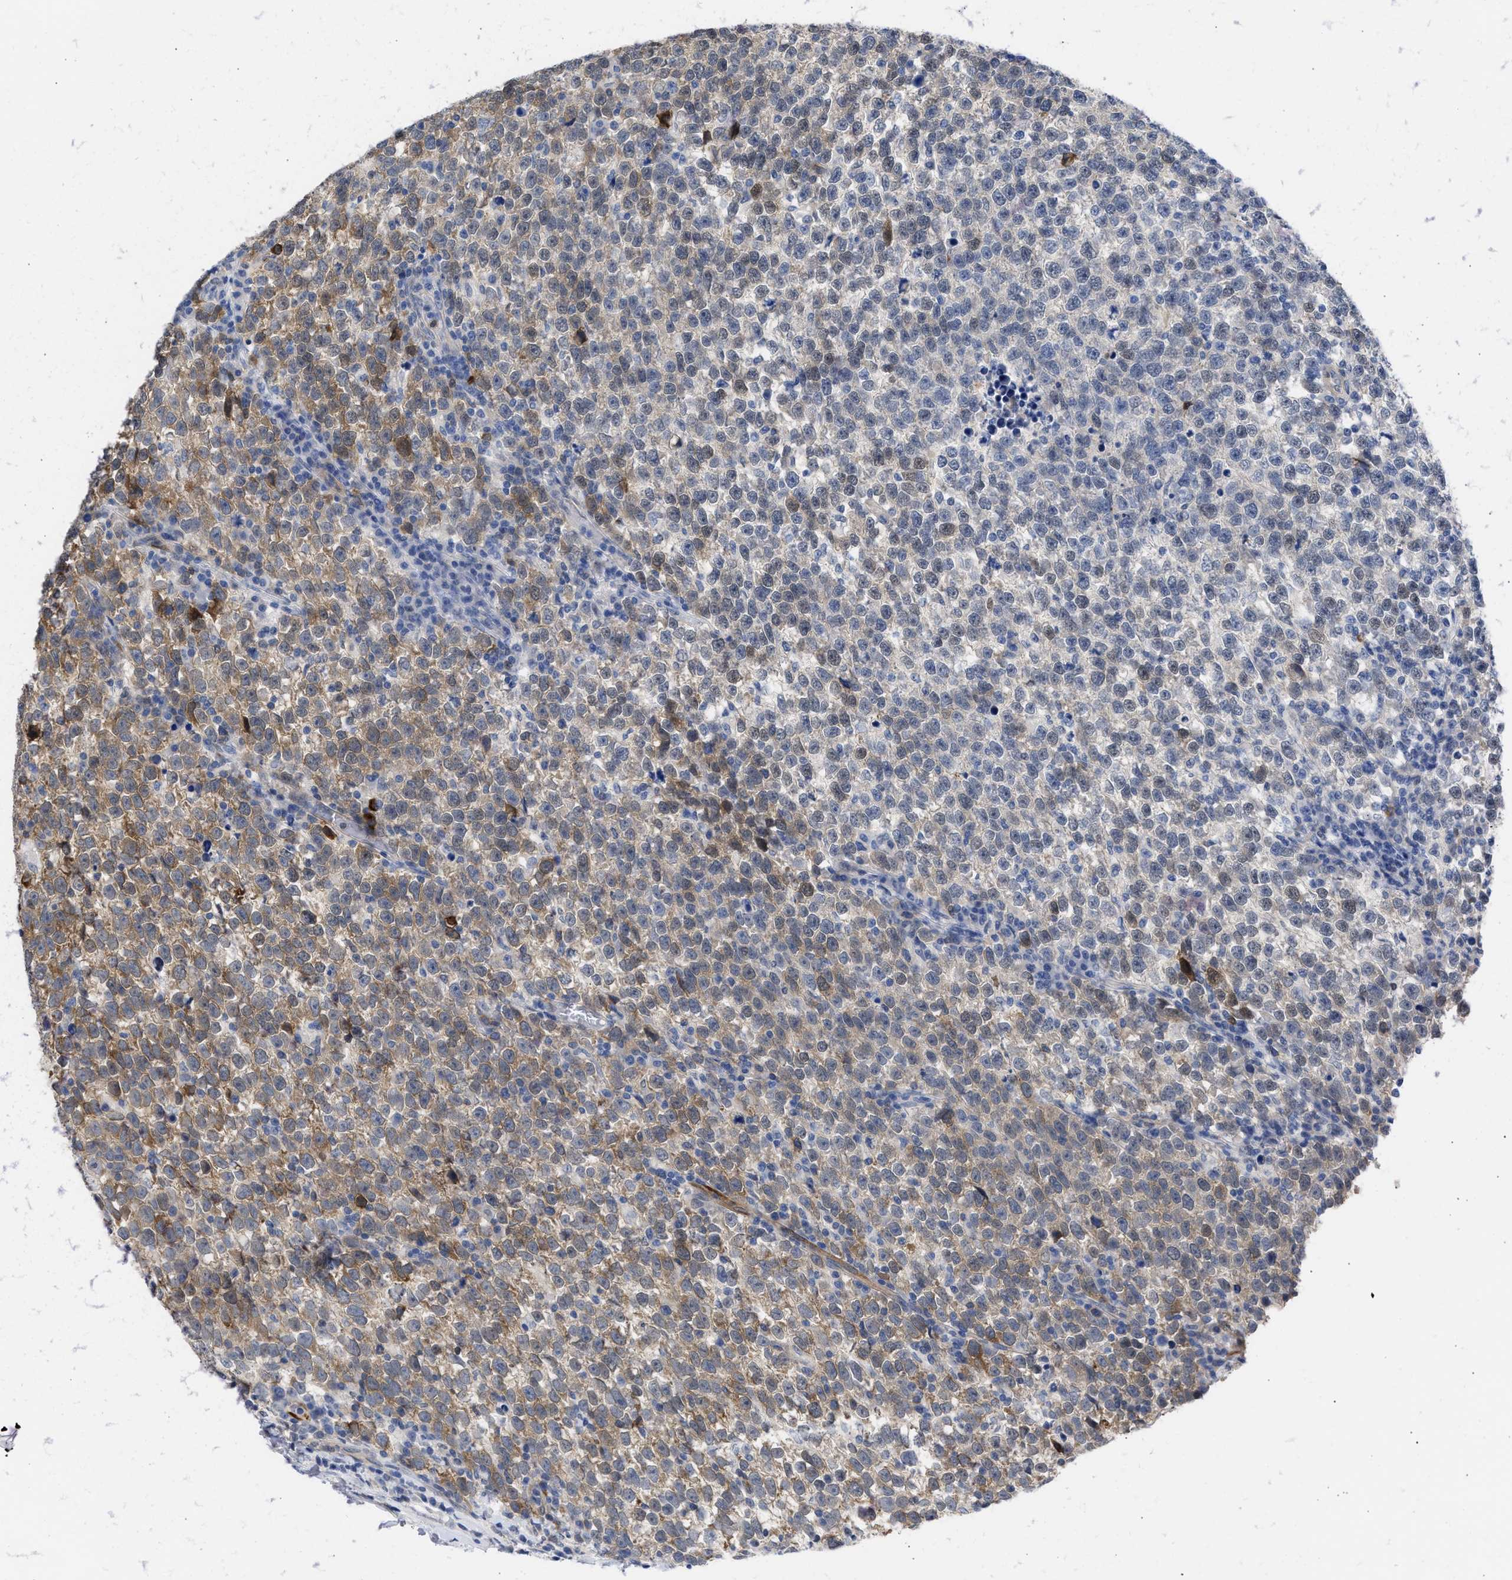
{"staining": {"intensity": "moderate", "quantity": "25%-75%", "location": "cytoplasmic/membranous"}, "tissue": "testis cancer", "cell_type": "Tumor cells", "image_type": "cancer", "snomed": [{"axis": "morphology", "description": "Normal tissue, NOS"}, {"axis": "morphology", "description": "Seminoma, NOS"}, {"axis": "topography", "description": "Testis"}], "caption": "High-power microscopy captured an immunohistochemistry (IHC) photomicrograph of testis seminoma, revealing moderate cytoplasmic/membranous positivity in about 25%-75% of tumor cells.", "gene": "THRA", "patient": {"sex": "male", "age": 43}}